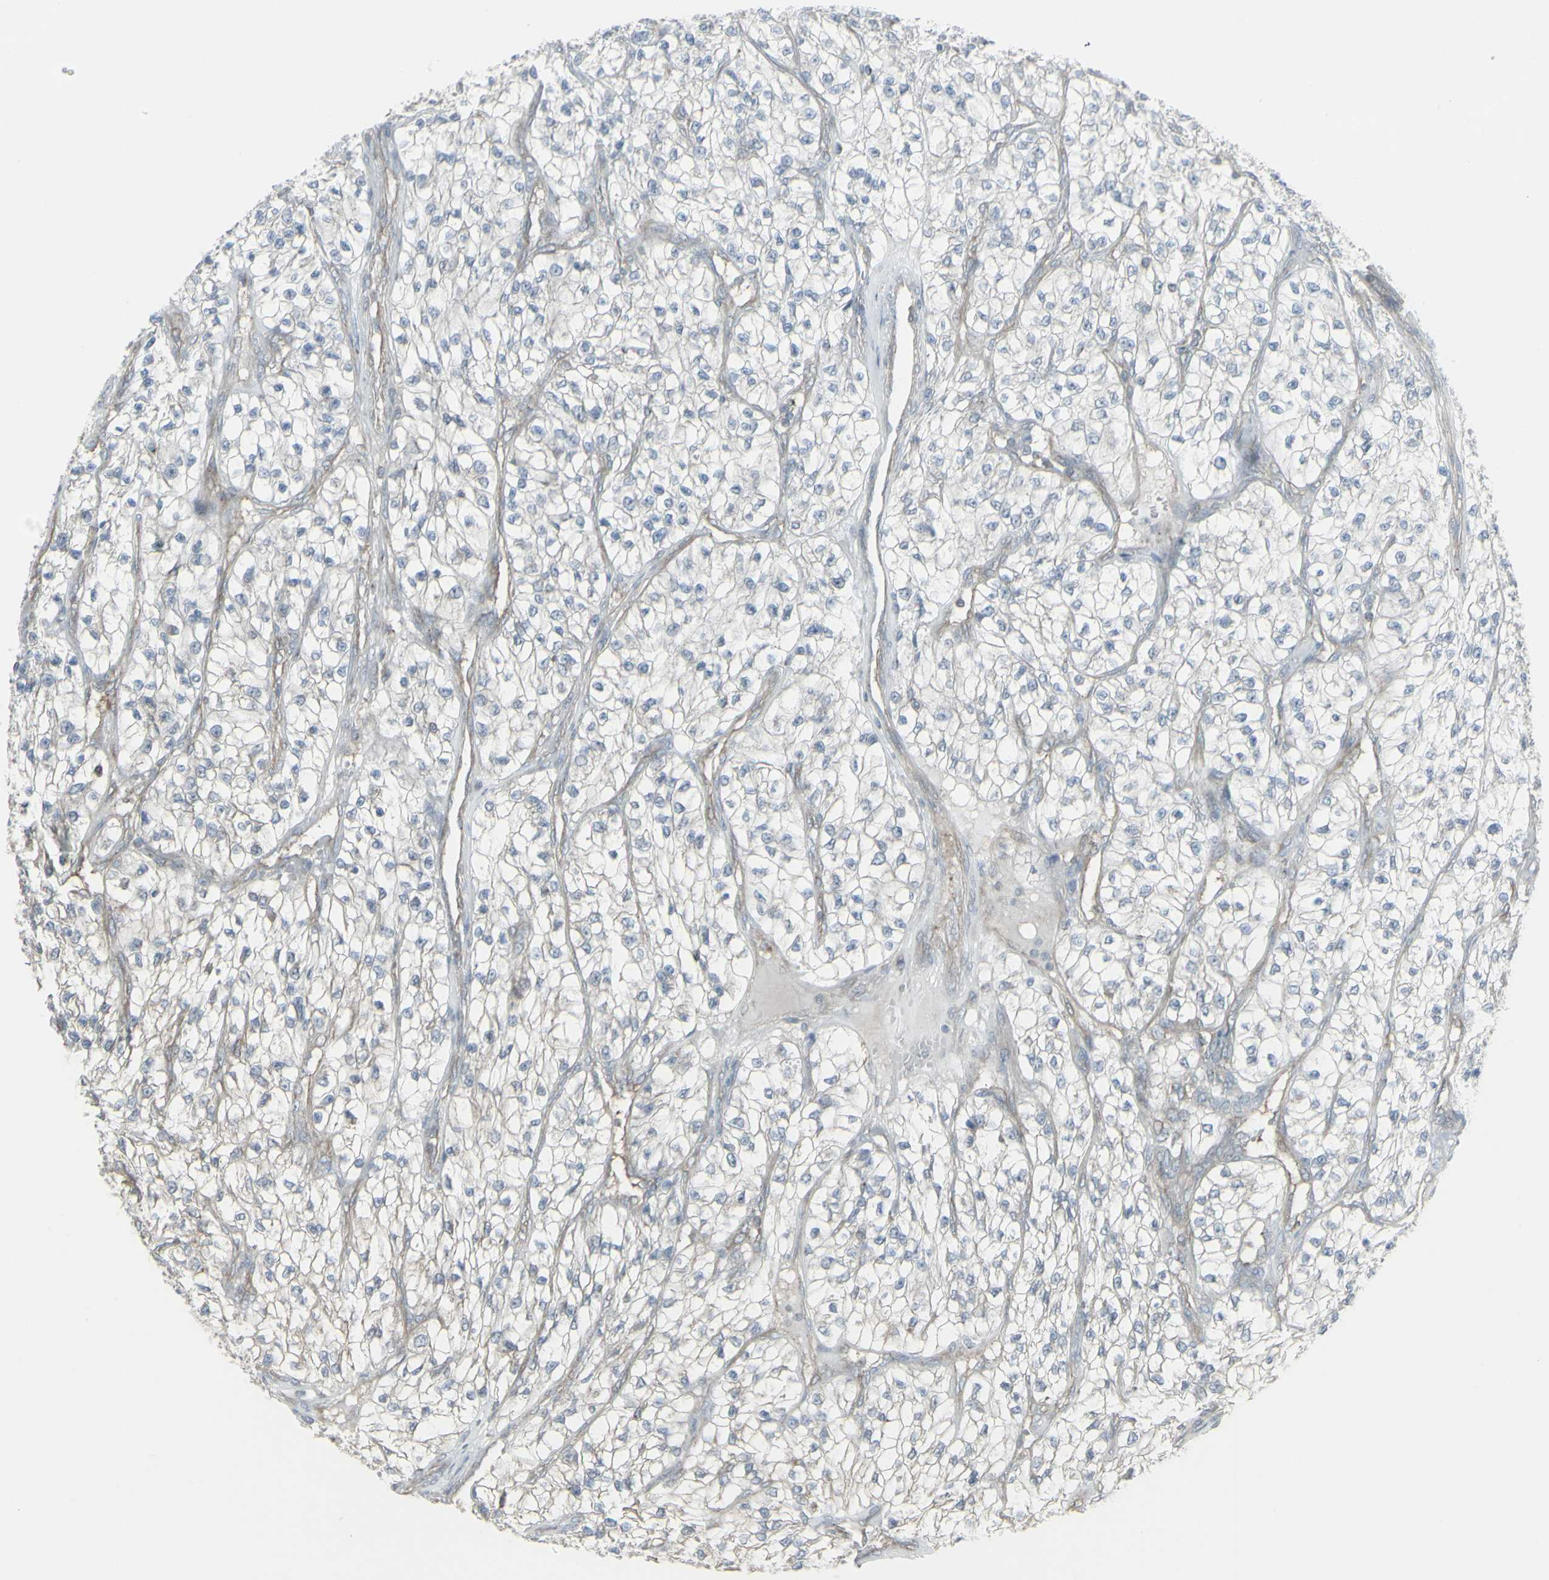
{"staining": {"intensity": "negative", "quantity": "none", "location": "none"}, "tissue": "renal cancer", "cell_type": "Tumor cells", "image_type": "cancer", "snomed": [{"axis": "morphology", "description": "Adenocarcinoma, NOS"}, {"axis": "topography", "description": "Kidney"}], "caption": "Tumor cells show no significant protein staining in renal adenocarcinoma.", "gene": "GALNT6", "patient": {"sex": "female", "age": 57}}